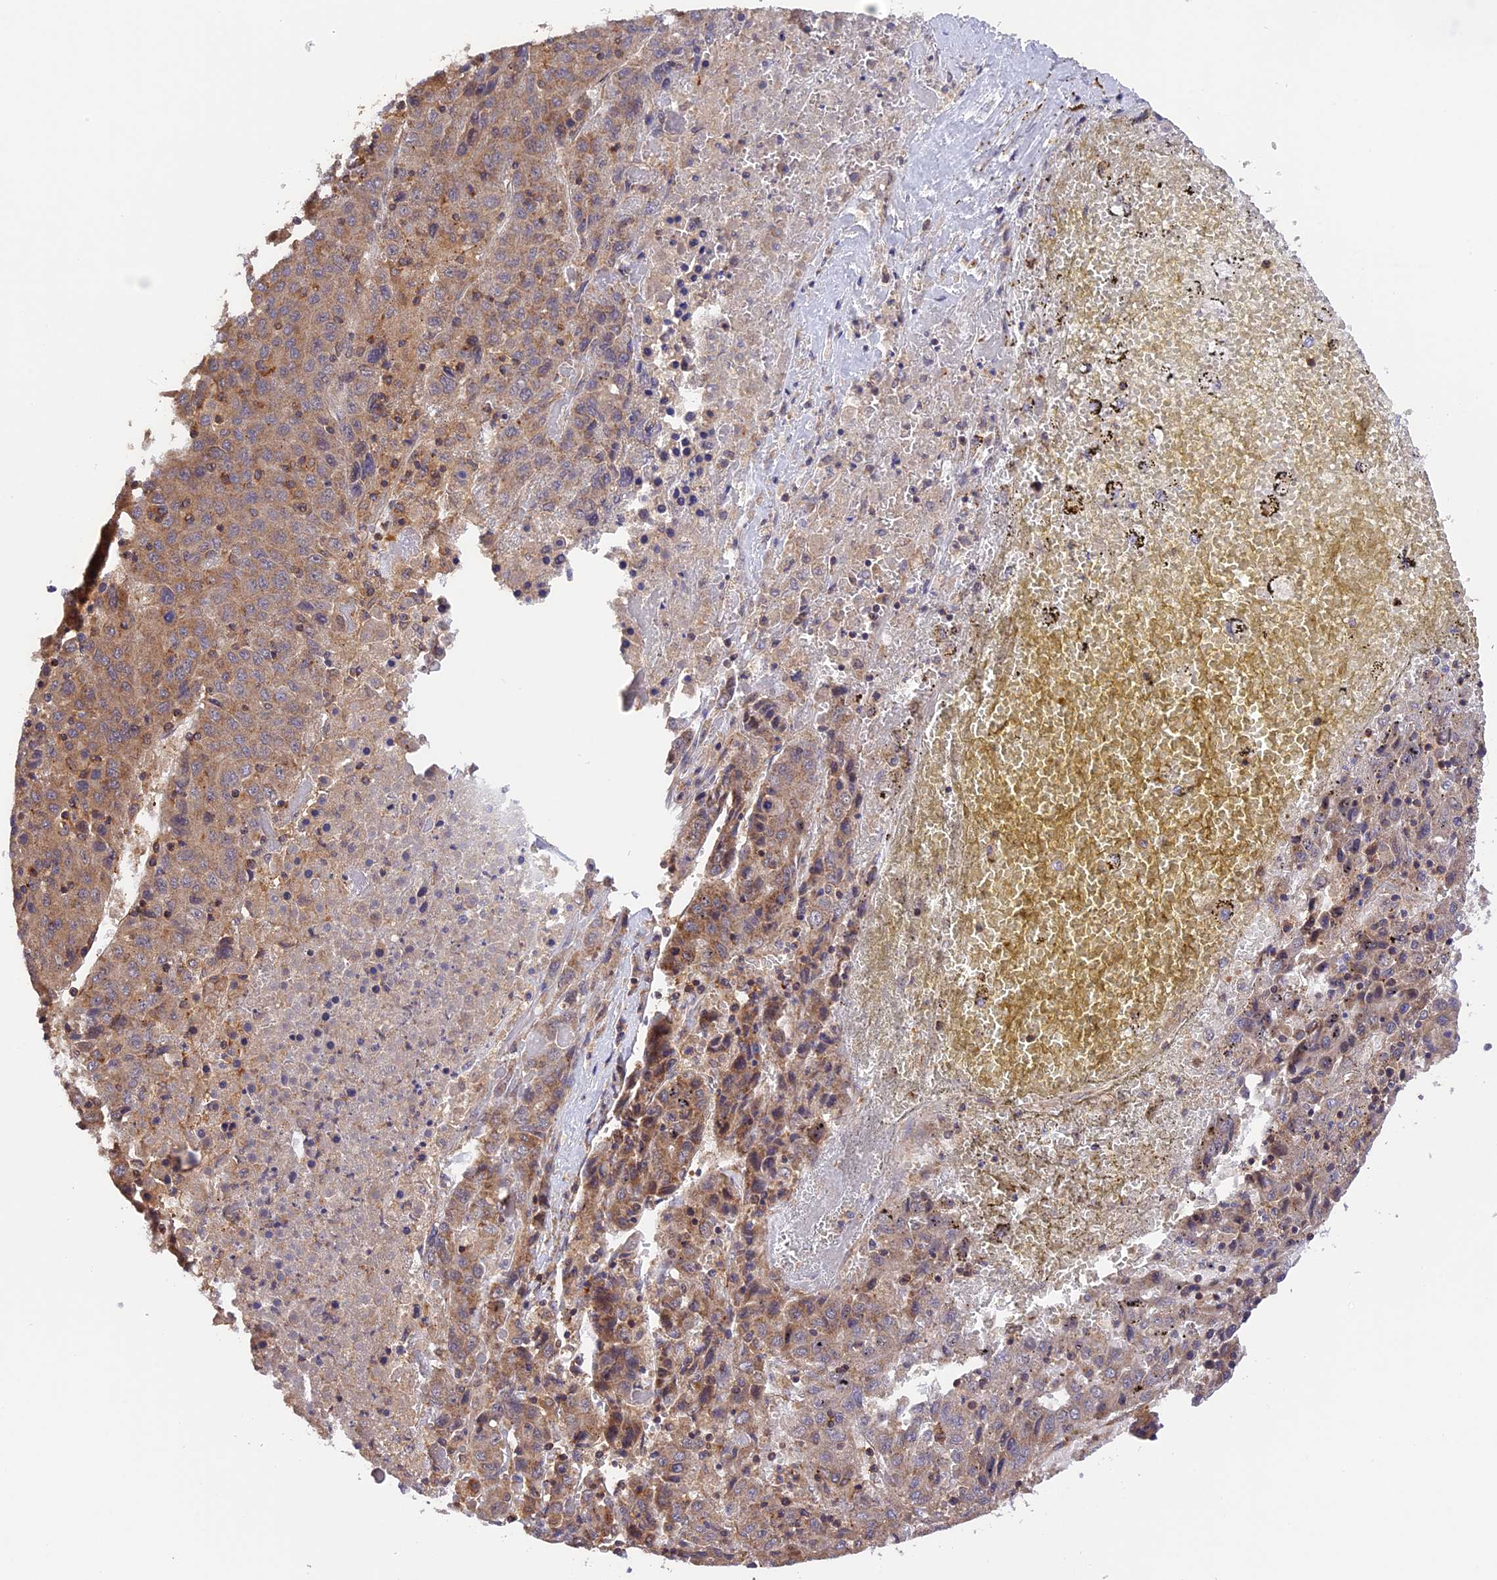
{"staining": {"intensity": "moderate", "quantity": ">75%", "location": "cytoplasmic/membranous"}, "tissue": "liver cancer", "cell_type": "Tumor cells", "image_type": "cancer", "snomed": [{"axis": "morphology", "description": "Carcinoma, Hepatocellular, NOS"}, {"axis": "topography", "description": "Liver"}], "caption": "A high-resolution photomicrograph shows immunohistochemistry (IHC) staining of hepatocellular carcinoma (liver), which shows moderate cytoplasmic/membranous staining in about >75% of tumor cells. (DAB (3,3'-diaminobenzidine) IHC, brown staining for protein, blue staining for nuclei).", "gene": "PEX3", "patient": {"sex": "female", "age": 53}}